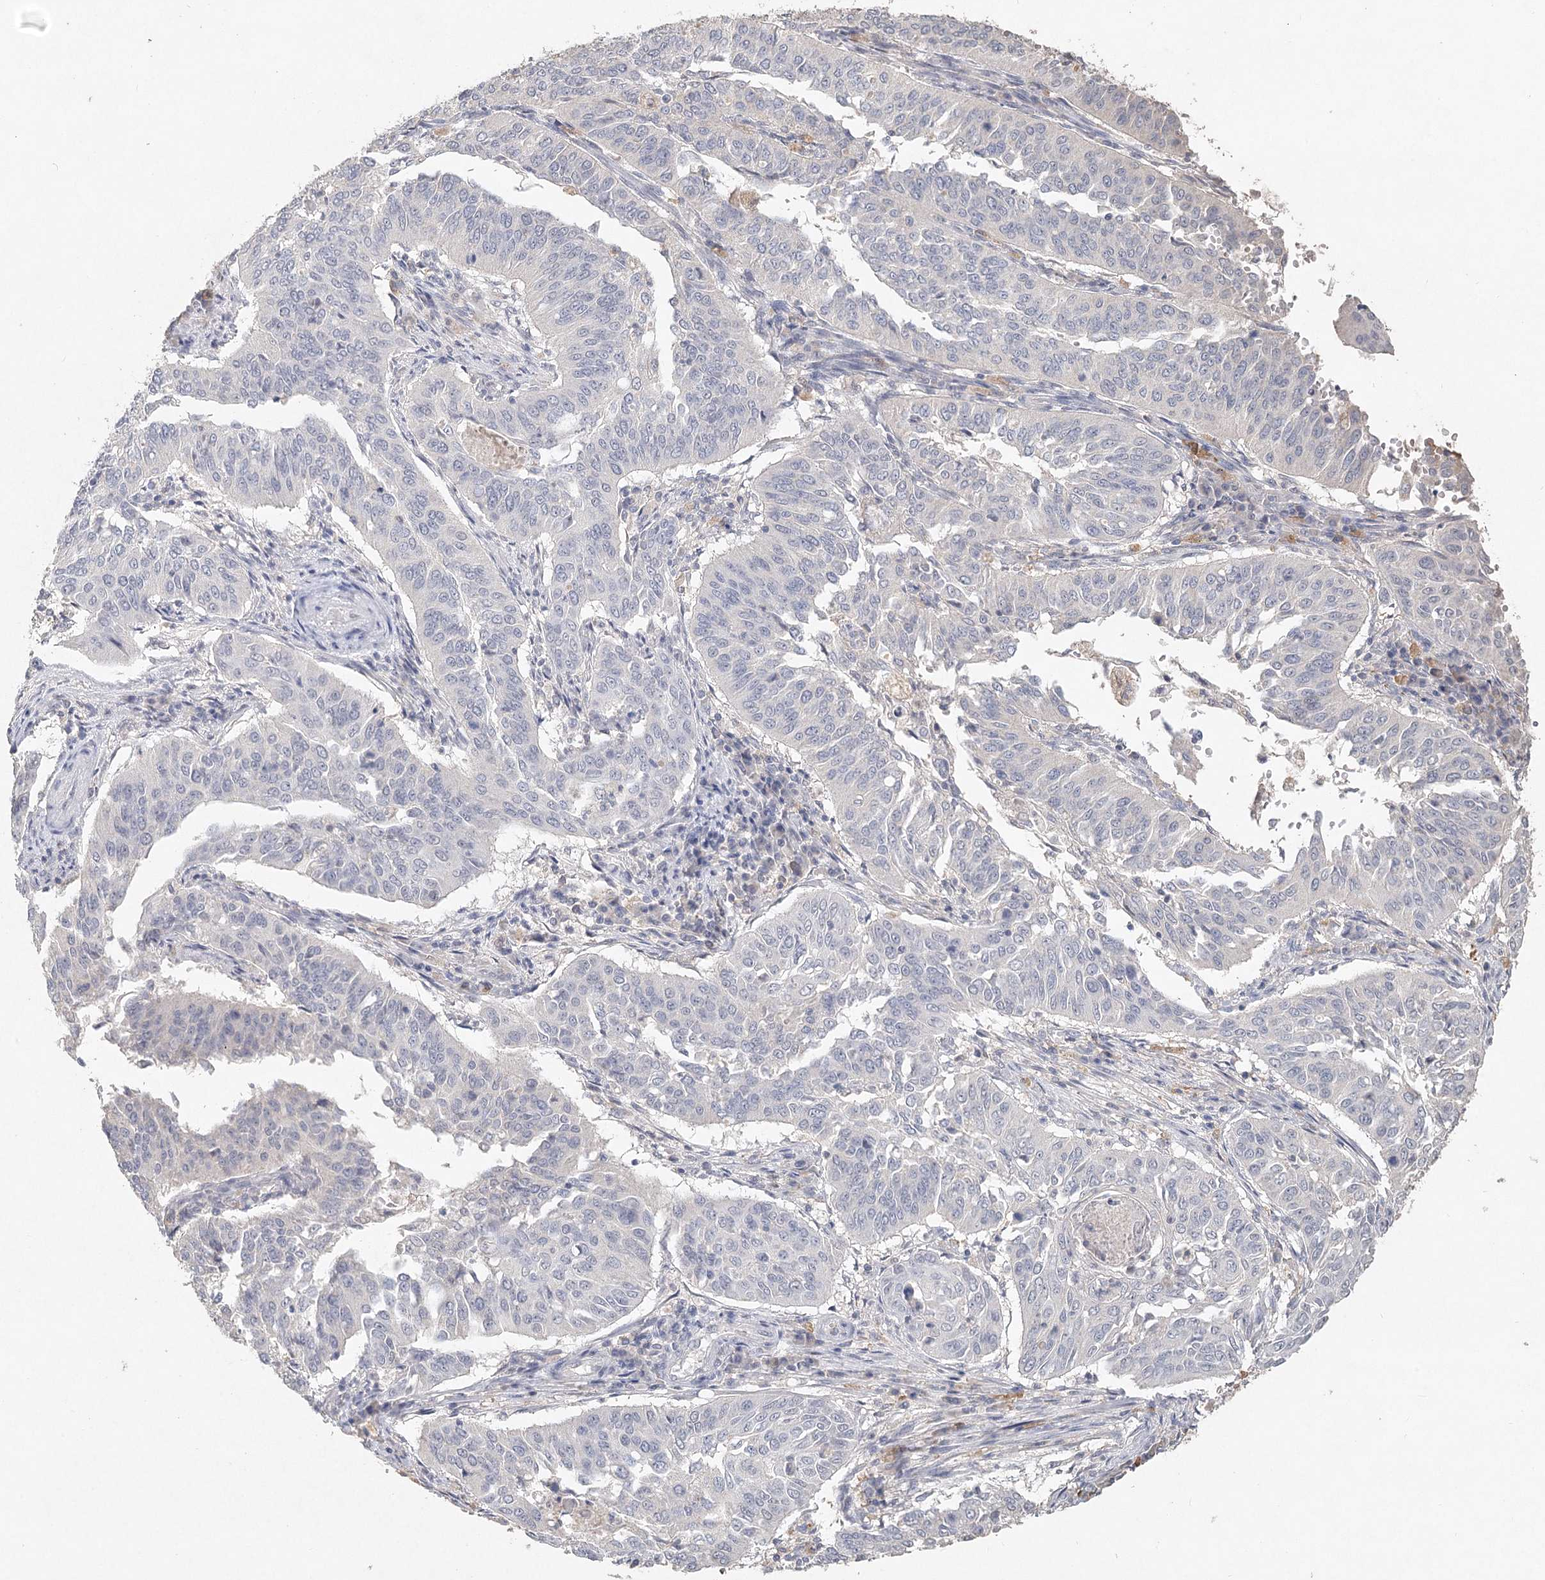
{"staining": {"intensity": "negative", "quantity": "none", "location": "none"}, "tissue": "cervical cancer", "cell_type": "Tumor cells", "image_type": "cancer", "snomed": [{"axis": "morphology", "description": "Normal tissue, NOS"}, {"axis": "morphology", "description": "Squamous cell carcinoma, NOS"}, {"axis": "topography", "description": "Cervix"}], "caption": "Tumor cells are negative for brown protein staining in cervical squamous cell carcinoma. (Immunohistochemistry, brightfield microscopy, high magnification).", "gene": "ARSI", "patient": {"sex": "female", "age": 39}}